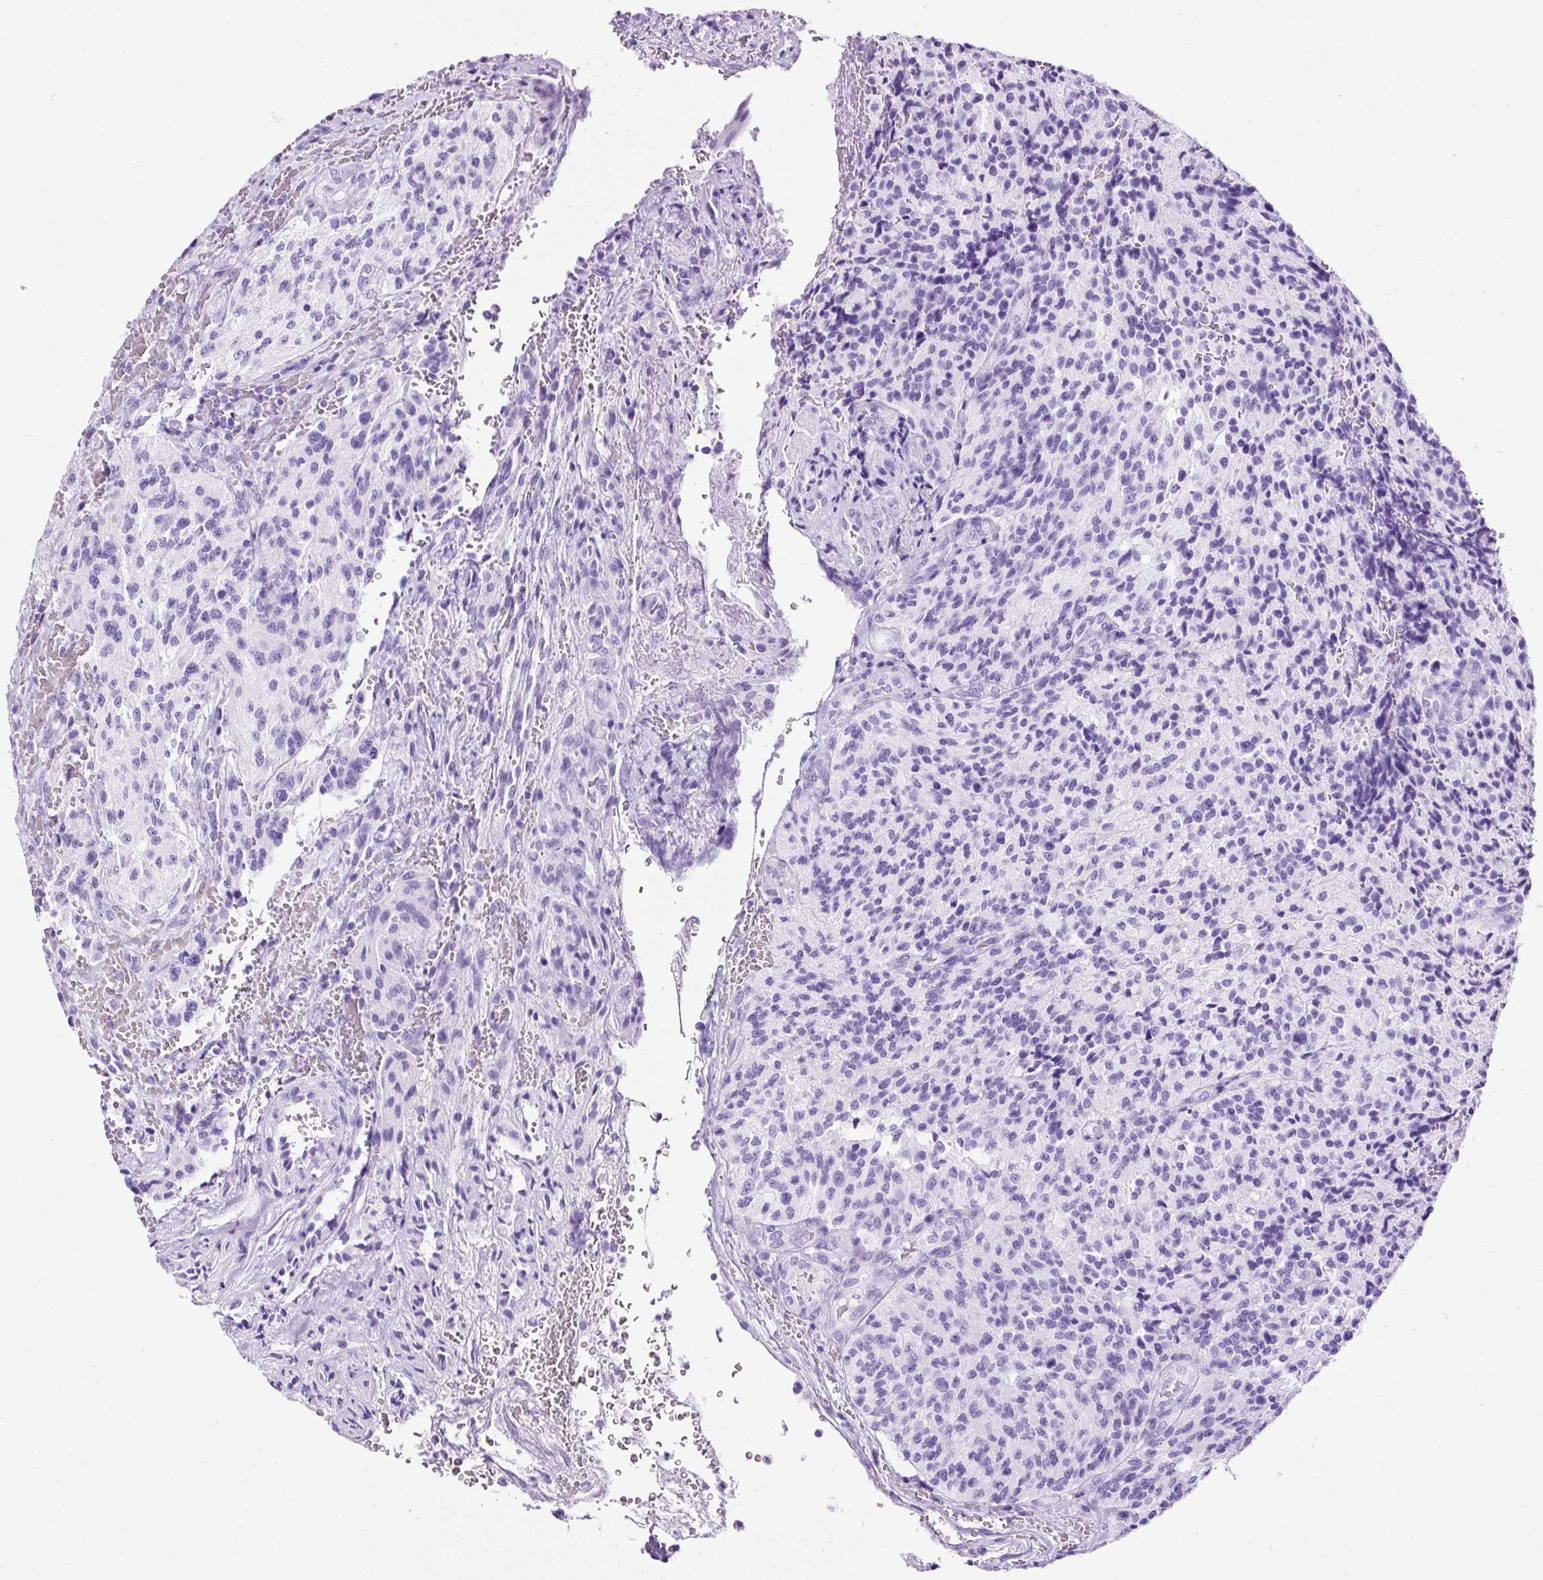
{"staining": {"intensity": "negative", "quantity": "none", "location": "none"}, "tissue": "glioma", "cell_type": "Tumor cells", "image_type": "cancer", "snomed": [{"axis": "morphology", "description": "Normal tissue, NOS"}, {"axis": "morphology", "description": "Glioma, malignant, High grade"}, {"axis": "topography", "description": "Cerebral cortex"}], "caption": "Immunohistochemistry (IHC) histopathology image of glioma stained for a protein (brown), which demonstrates no positivity in tumor cells. (Stains: DAB (3,3'-diaminobenzidine) immunohistochemistry with hematoxylin counter stain, Microscopy: brightfield microscopy at high magnification).", "gene": "NTS", "patient": {"sex": "male", "age": 56}}